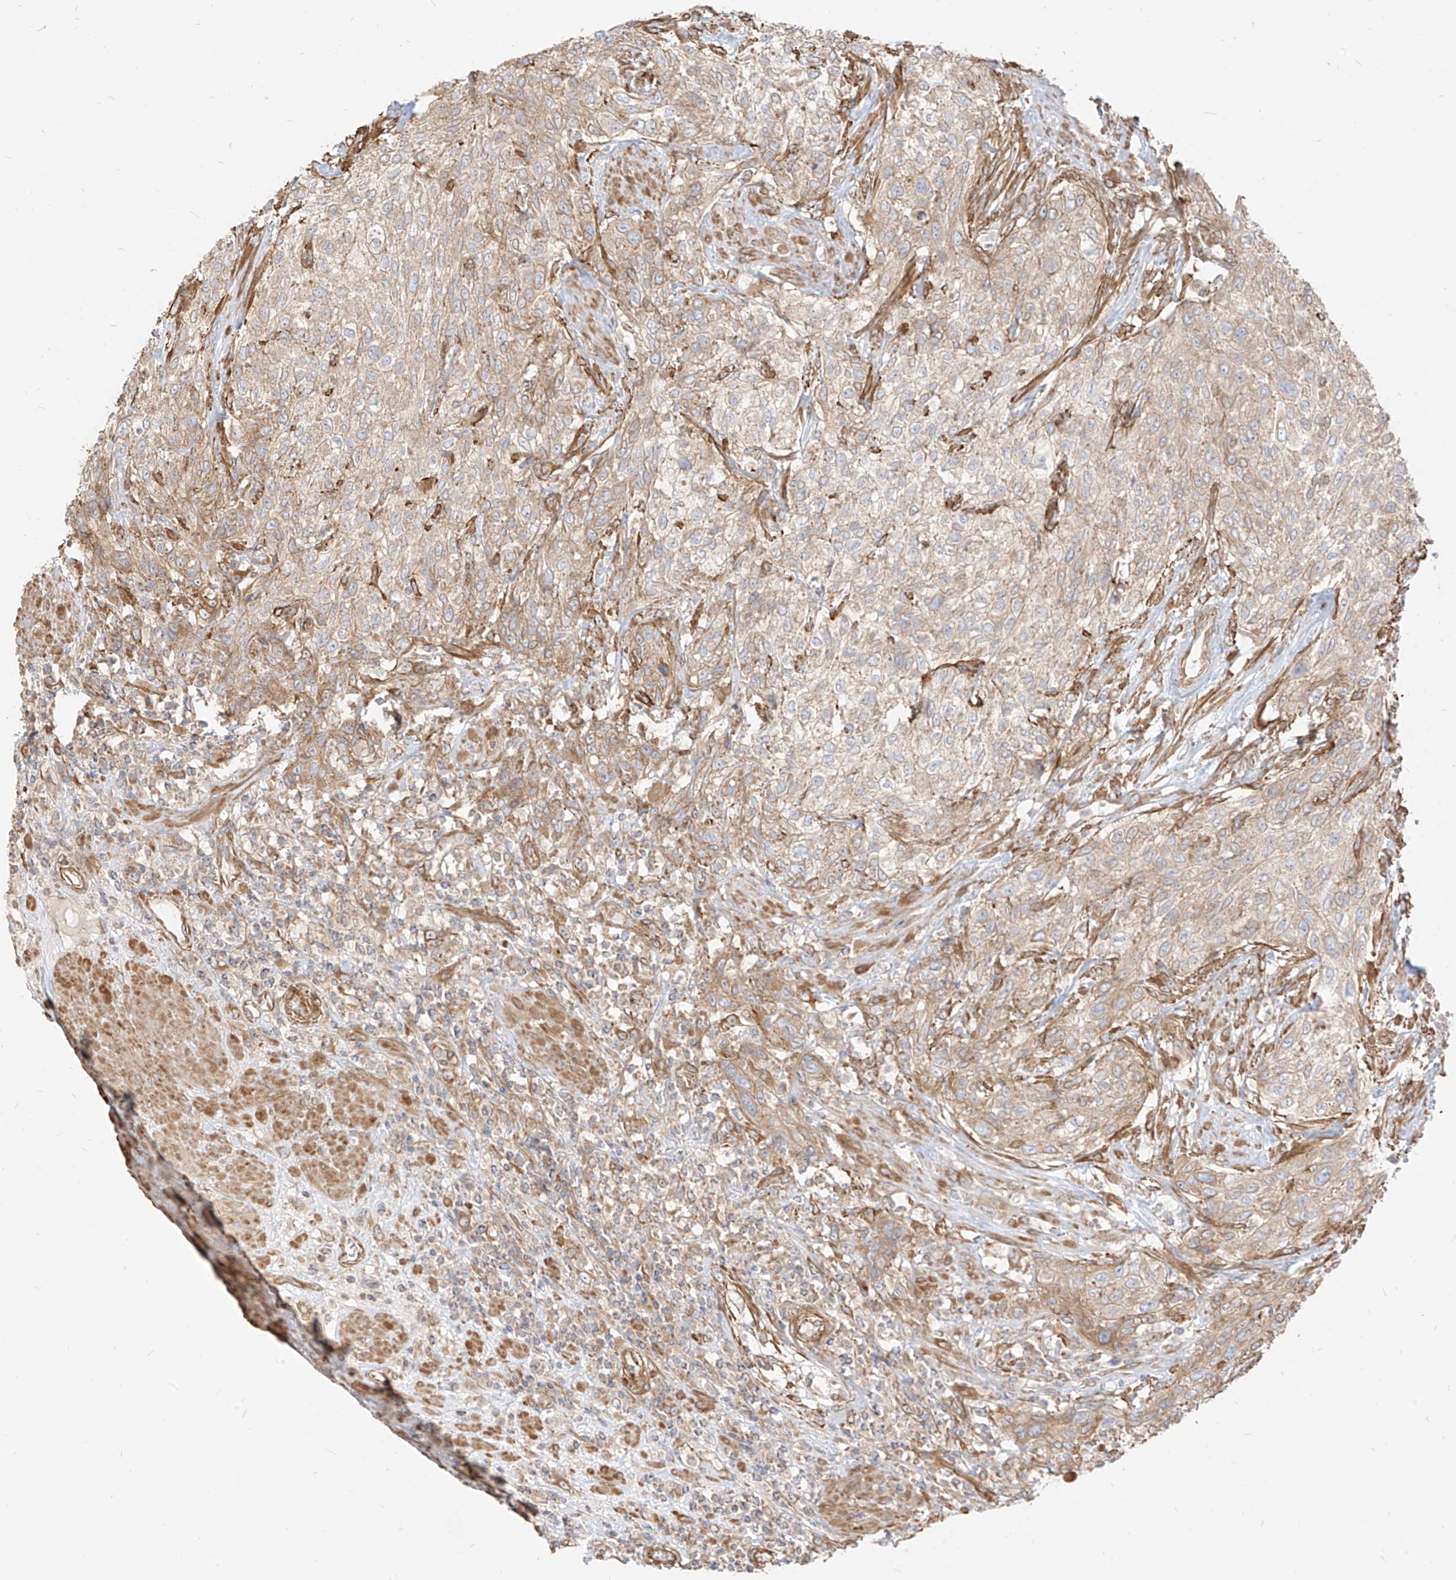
{"staining": {"intensity": "weak", "quantity": ">75%", "location": "cytoplasmic/membranous"}, "tissue": "urothelial cancer", "cell_type": "Tumor cells", "image_type": "cancer", "snomed": [{"axis": "morphology", "description": "Urothelial carcinoma, High grade"}, {"axis": "topography", "description": "Urinary bladder"}], "caption": "High-grade urothelial carcinoma was stained to show a protein in brown. There is low levels of weak cytoplasmic/membranous expression in about >75% of tumor cells.", "gene": "PLCL1", "patient": {"sex": "male", "age": 35}}